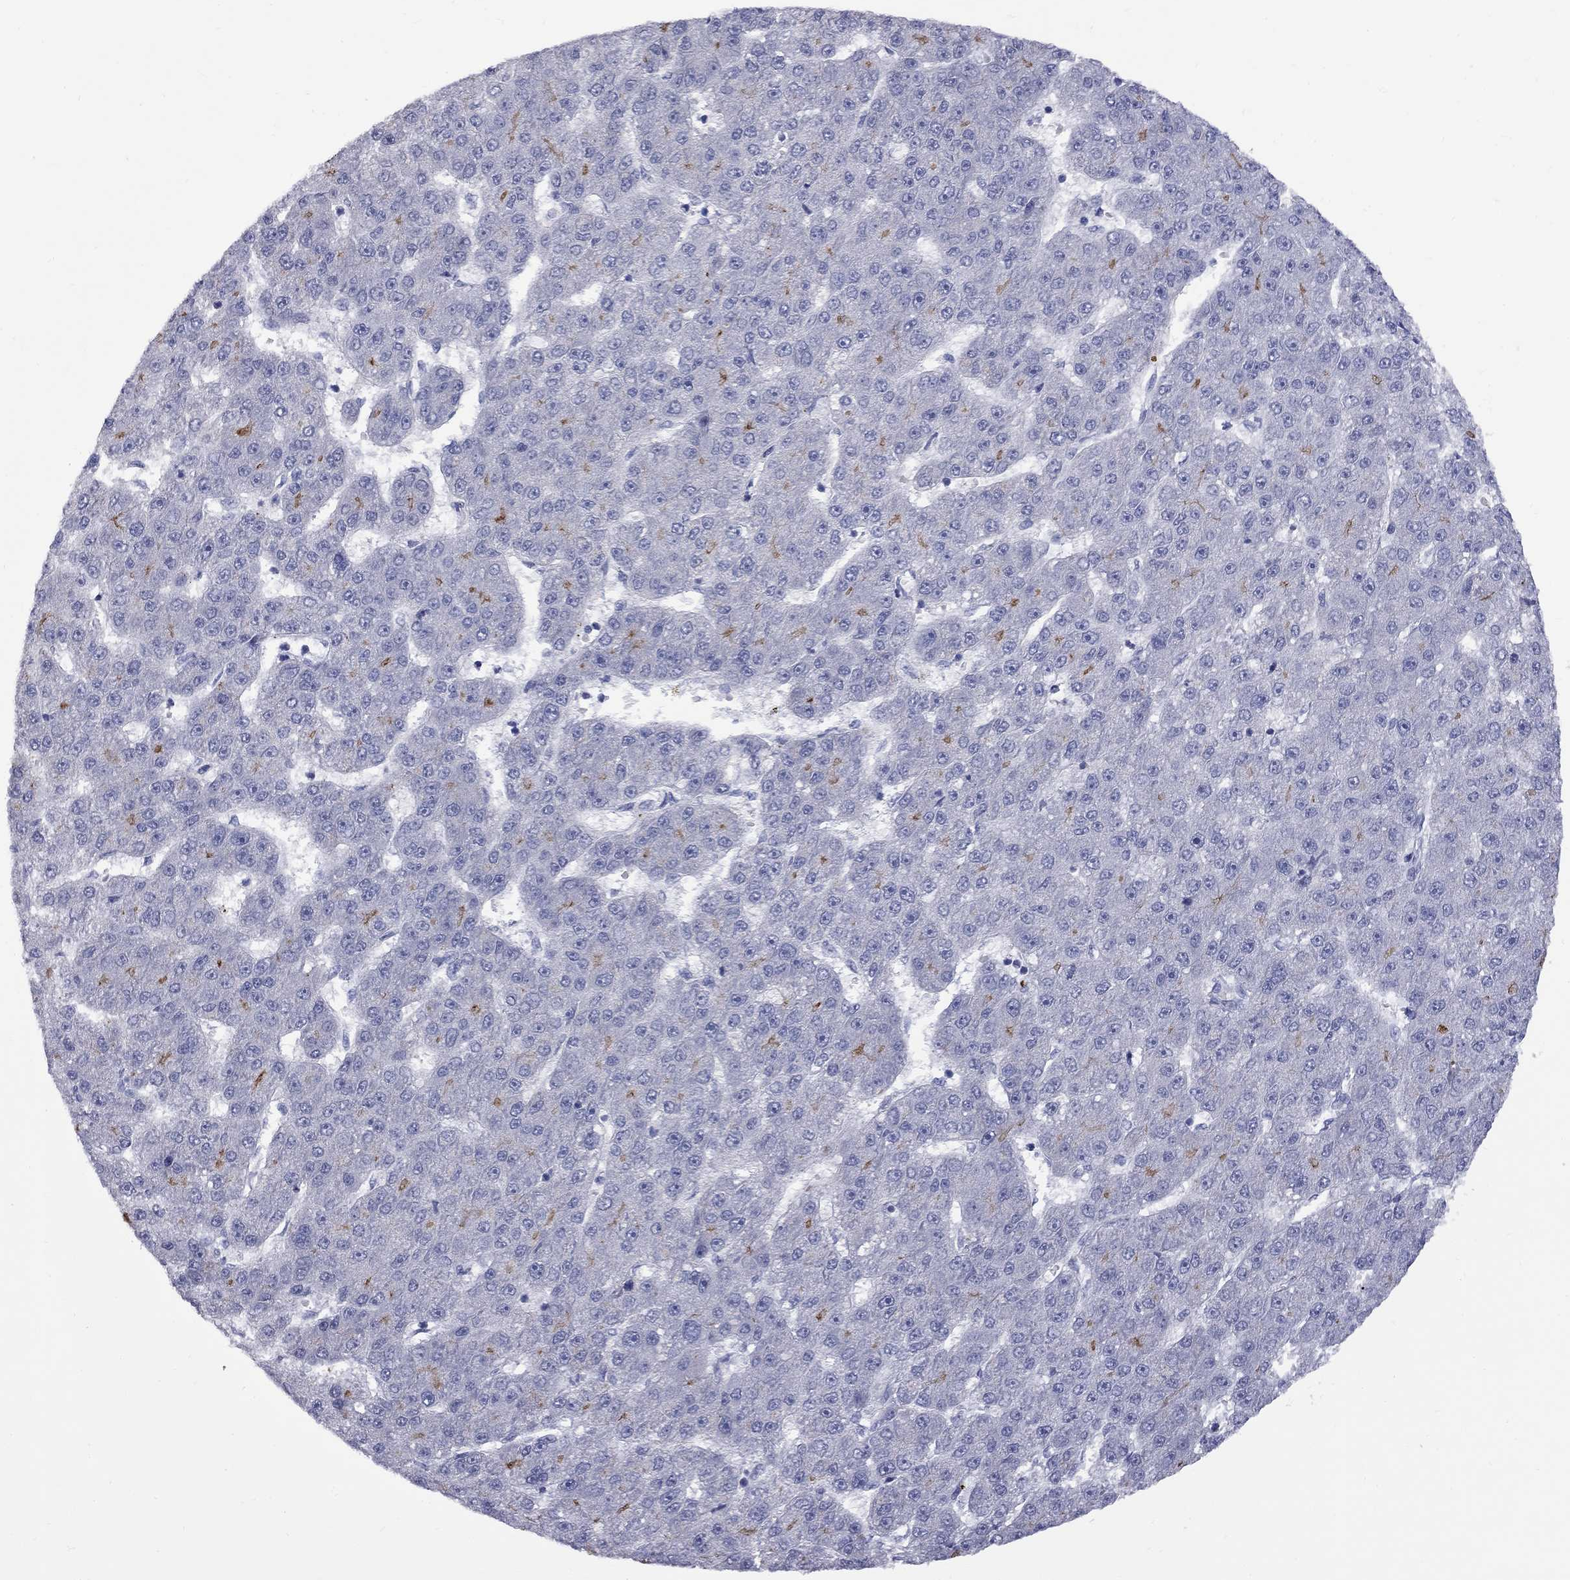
{"staining": {"intensity": "moderate", "quantity": "<25%", "location": "cytoplasmic/membranous"}, "tissue": "liver cancer", "cell_type": "Tumor cells", "image_type": "cancer", "snomed": [{"axis": "morphology", "description": "Carcinoma, Hepatocellular, NOS"}, {"axis": "topography", "description": "Liver"}], "caption": "A low amount of moderate cytoplasmic/membranous expression is seen in approximately <25% of tumor cells in liver cancer (hepatocellular carcinoma) tissue.", "gene": "ABCB4", "patient": {"sex": "male", "age": 67}}